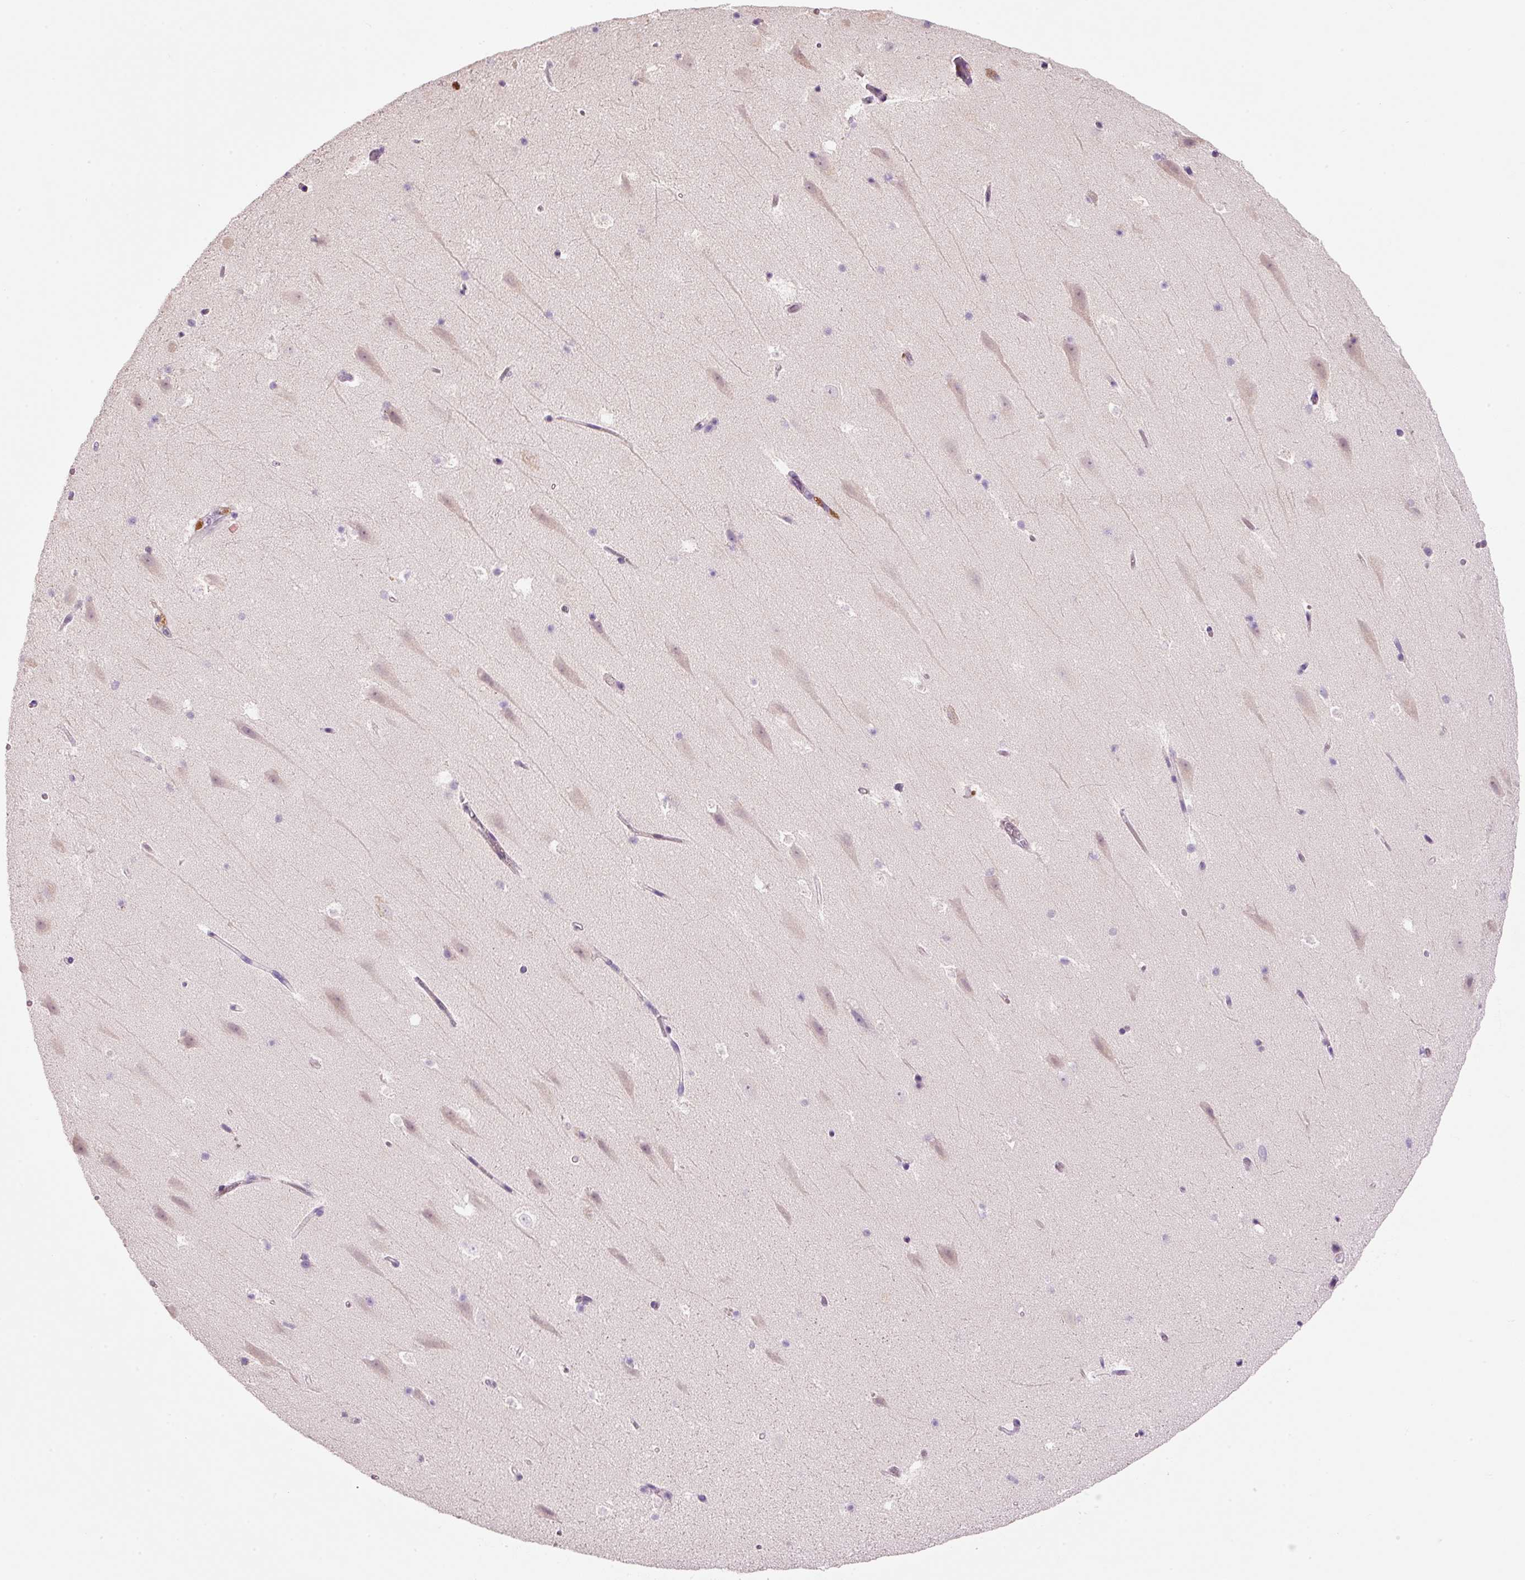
{"staining": {"intensity": "negative", "quantity": "none", "location": "none"}, "tissue": "hippocampus", "cell_type": "Glial cells", "image_type": "normal", "snomed": [{"axis": "morphology", "description": "Normal tissue, NOS"}, {"axis": "topography", "description": "Hippocampus"}], "caption": "Protein analysis of normal hippocampus shows no significant expression in glial cells. (DAB (3,3'-diaminobenzidine) IHC, high magnification).", "gene": "TENT5C", "patient": {"sex": "male", "age": 37}}